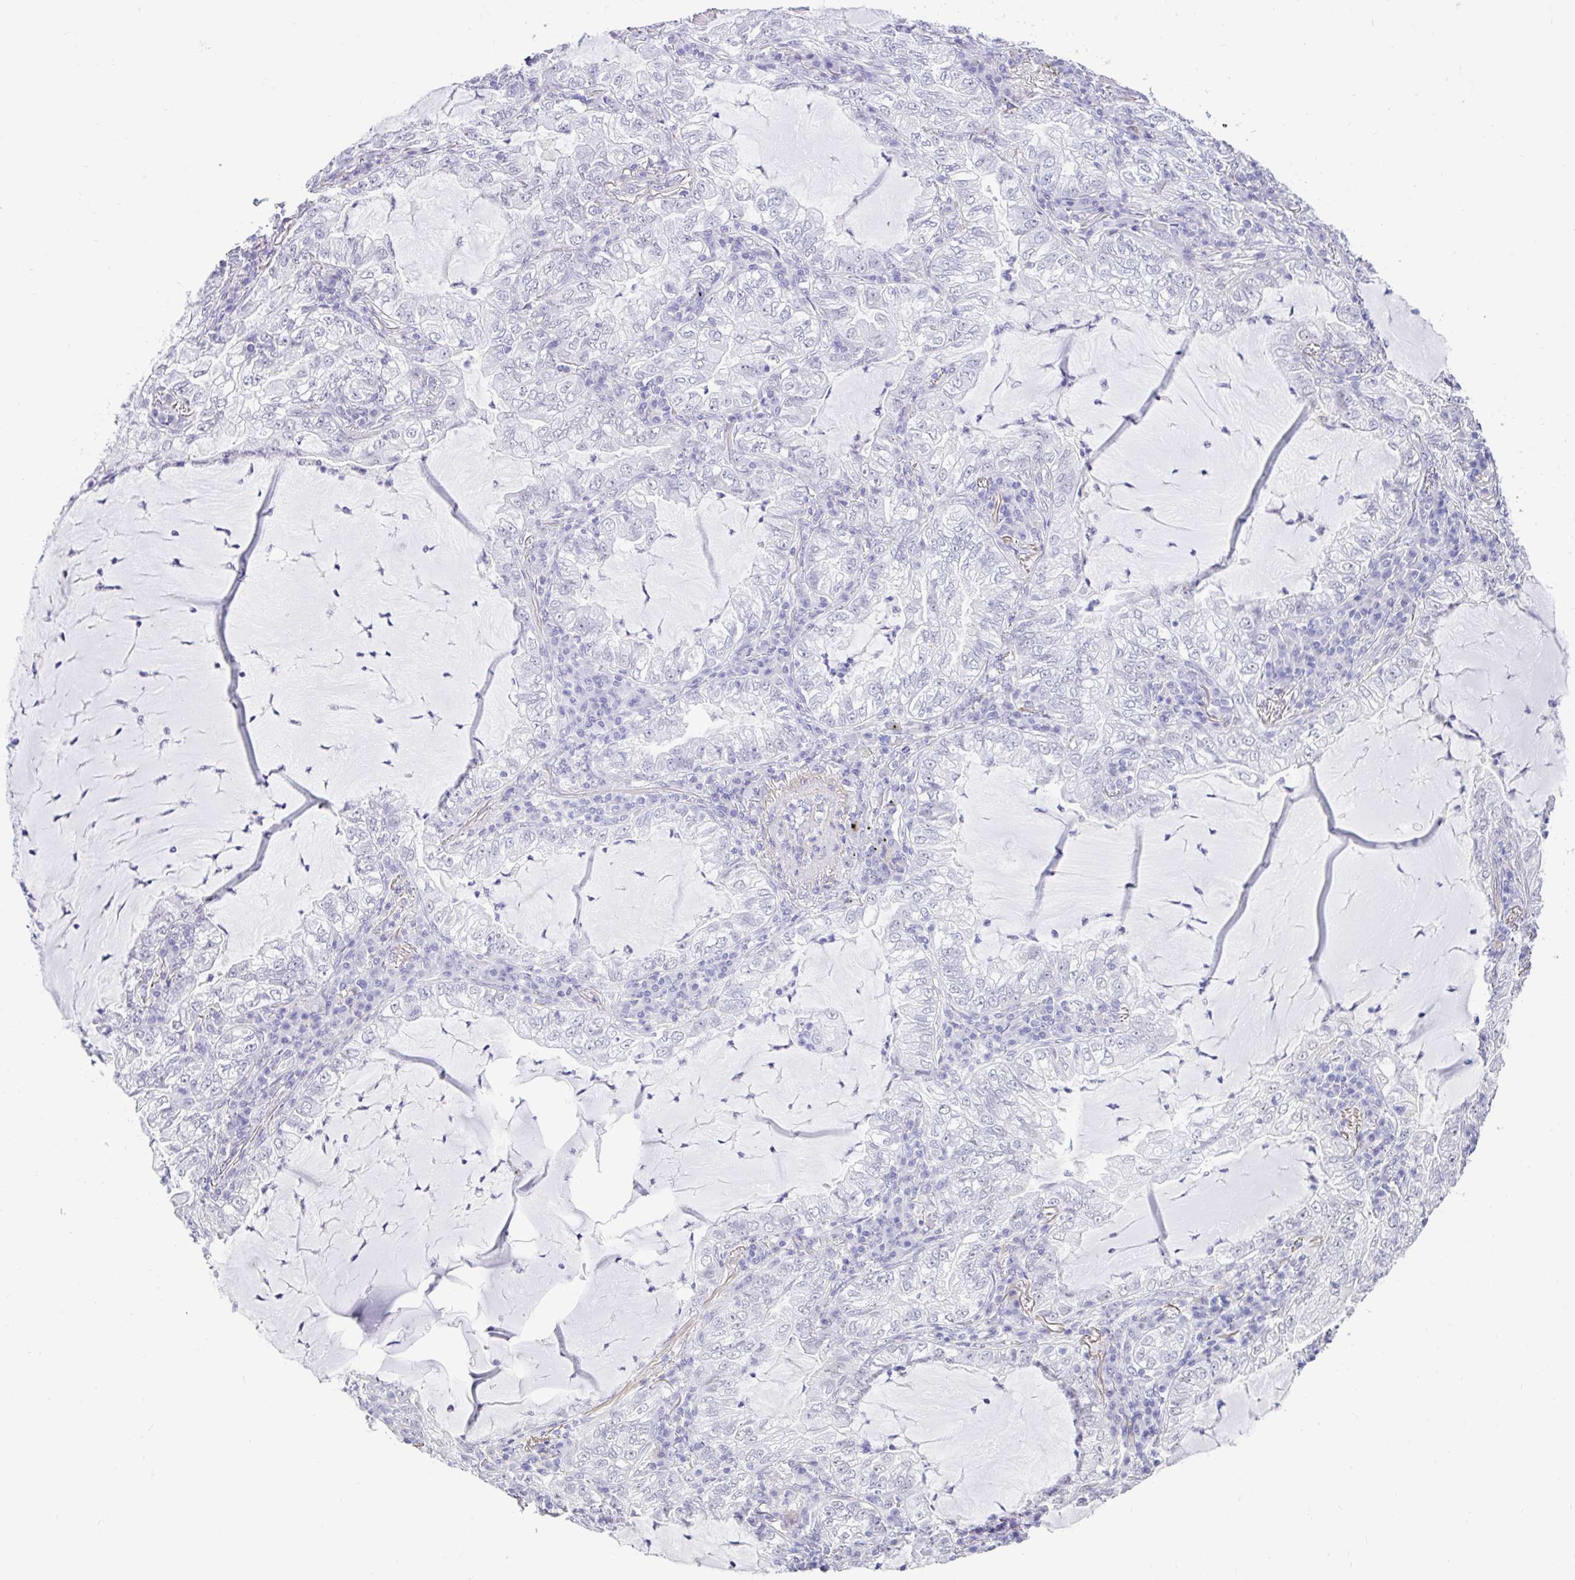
{"staining": {"intensity": "negative", "quantity": "none", "location": "none"}, "tissue": "lung cancer", "cell_type": "Tumor cells", "image_type": "cancer", "snomed": [{"axis": "morphology", "description": "Adenocarcinoma, NOS"}, {"axis": "topography", "description": "Lung"}], "caption": "Tumor cells are negative for brown protein staining in lung cancer.", "gene": "DCAF17", "patient": {"sex": "female", "age": 73}}